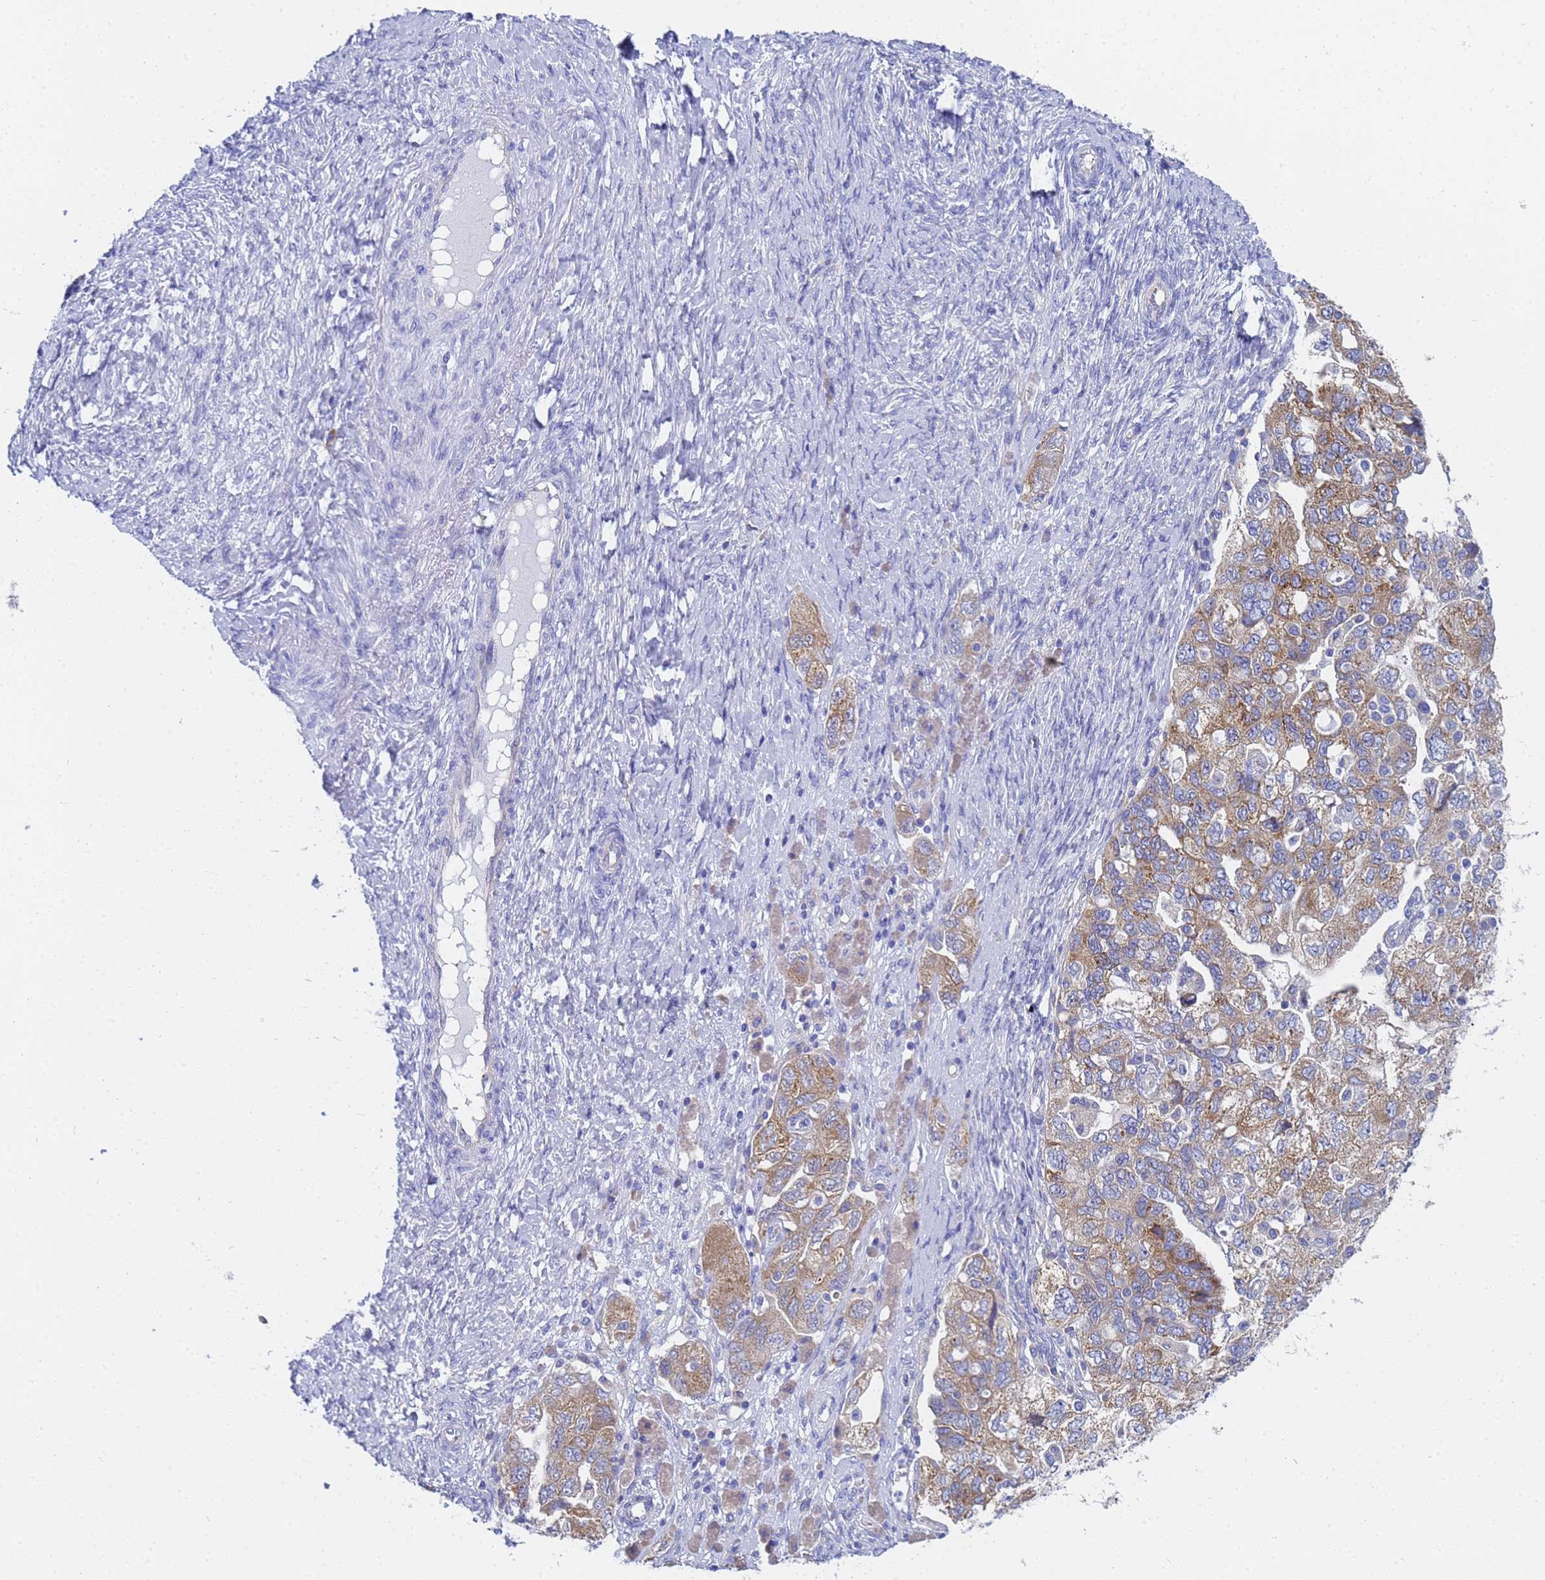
{"staining": {"intensity": "moderate", "quantity": ">75%", "location": "cytoplasmic/membranous"}, "tissue": "ovarian cancer", "cell_type": "Tumor cells", "image_type": "cancer", "snomed": [{"axis": "morphology", "description": "Carcinoma, NOS"}, {"axis": "morphology", "description": "Cystadenocarcinoma, serous, NOS"}, {"axis": "topography", "description": "Ovary"}], "caption": "Protein staining reveals moderate cytoplasmic/membranous positivity in approximately >75% of tumor cells in serous cystadenocarcinoma (ovarian).", "gene": "TM4SF4", "patient": {"sex": "female", "age": 69}}